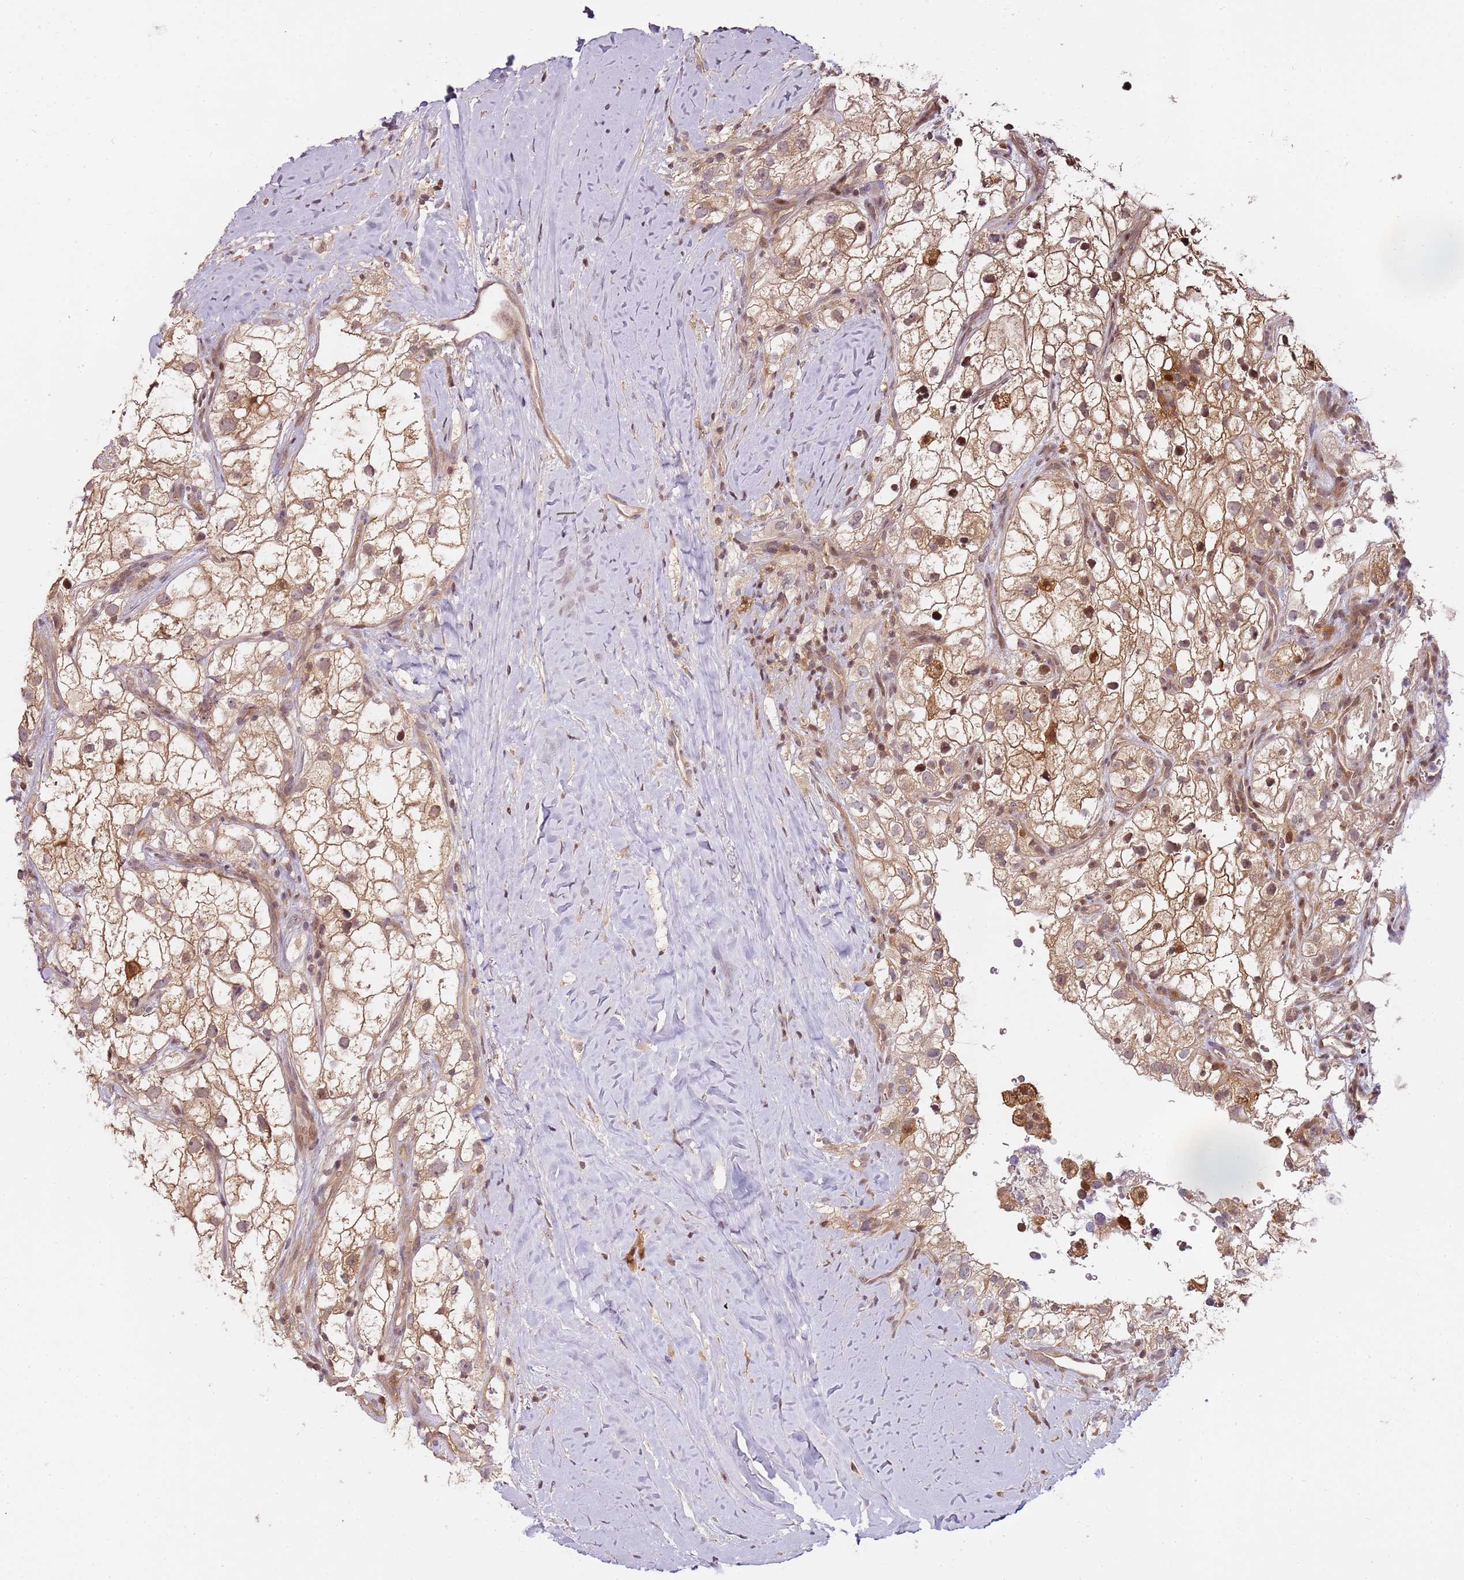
{"staining": {"intensity": "moderate", "quantity": ">75%", "location": "cytoplasmic/membranous,nuclear"}, "tissue": "renal cancer", "cell_type": "Tumor cells", "image_type": "cancer", "snomed": [{"axis": "morphology", "description": "Adenocarcinoma, NOS"}, {"axis": "topography", "description": "Kidney"}], "caption": "The micrograph shows staining of renal cancer, revealing moderate cytoplasmic/membranous and nuclear protein expression (brown color) within tumor cells.", "gene": "GSTO2", "patient": {"sex": "male", "age": 59}}